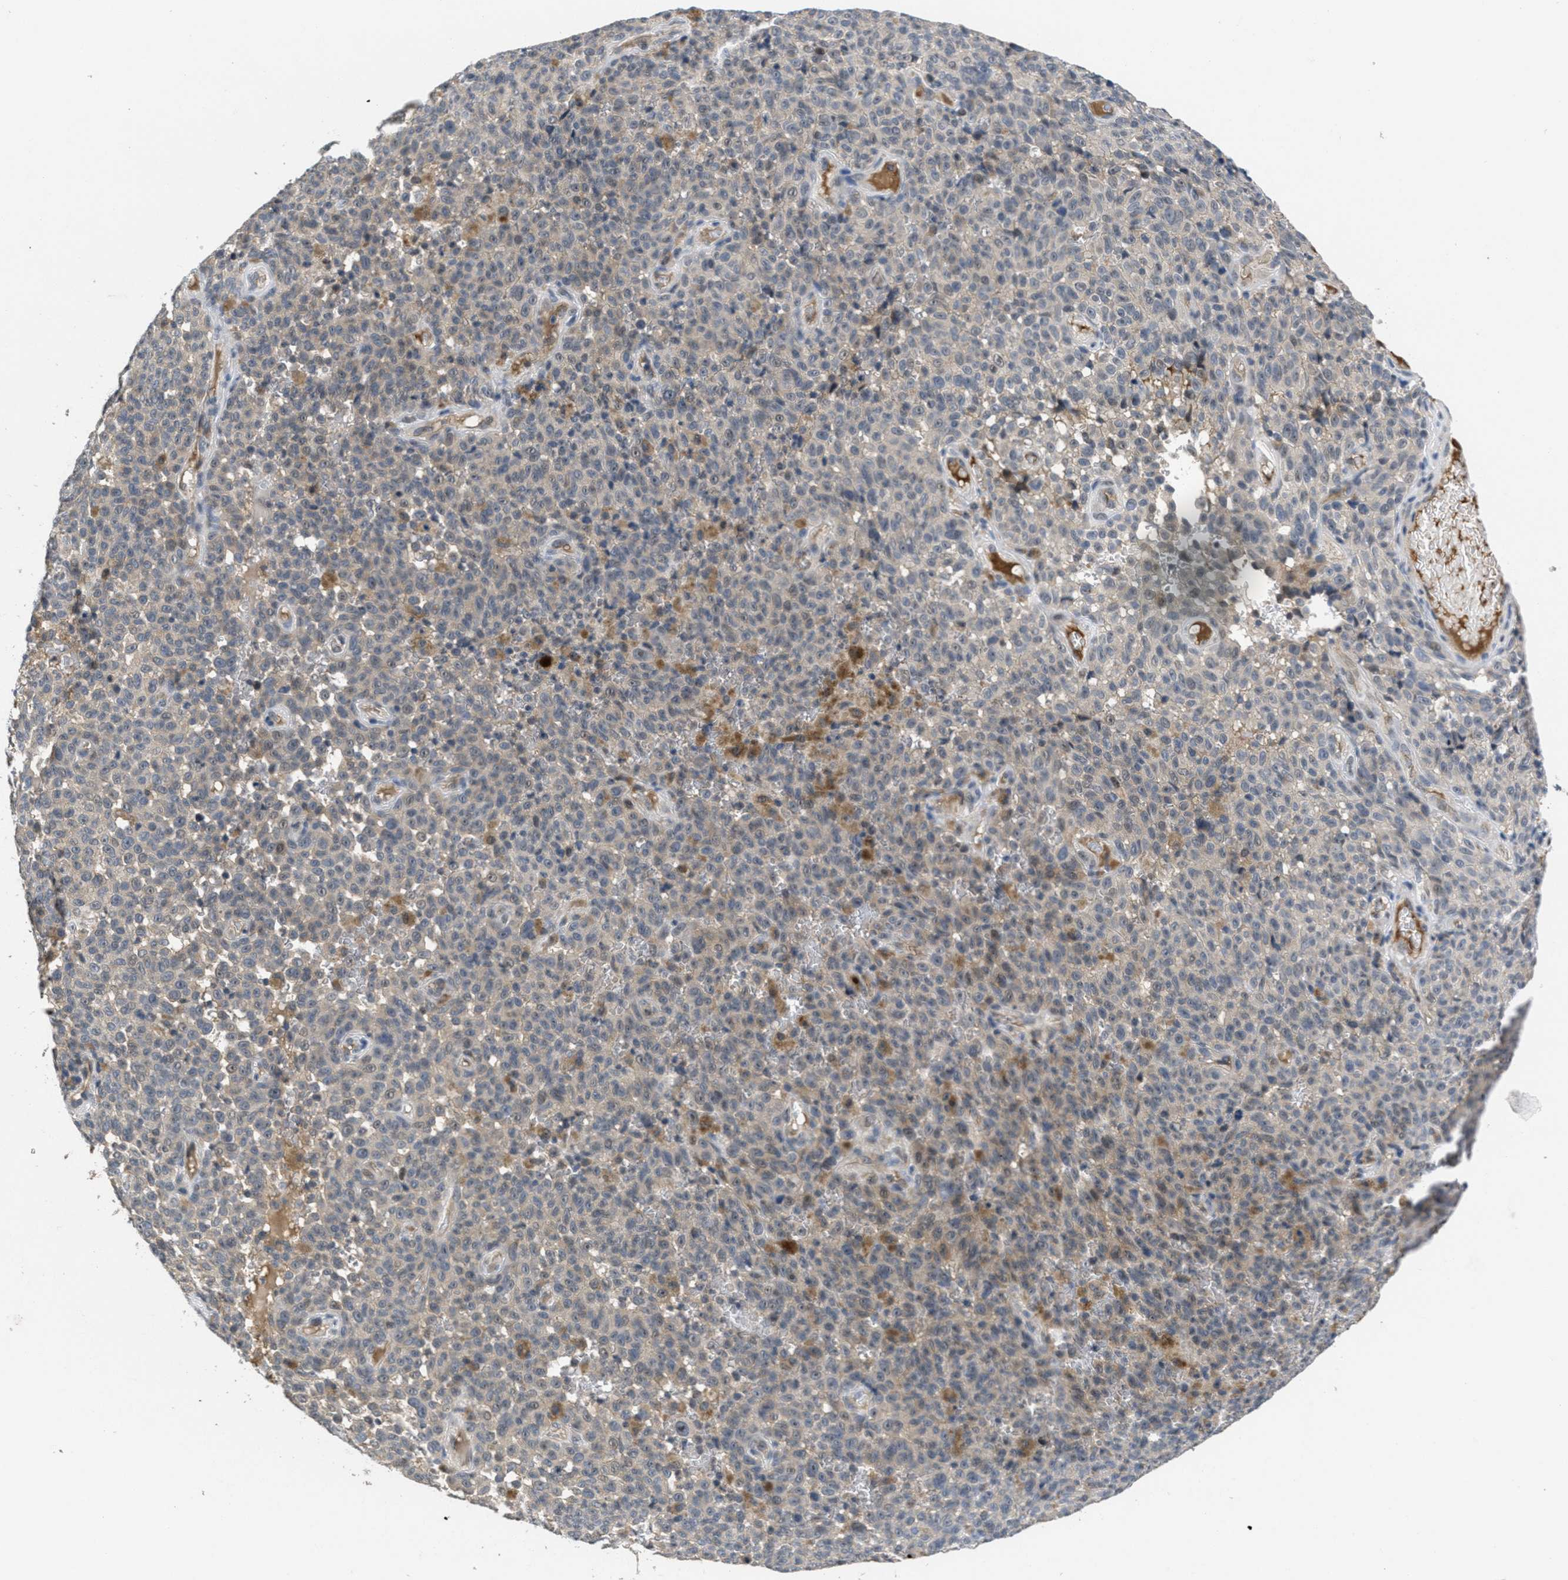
{"staining": {"intensity": "weak", "quantity": "<25%", "location": "cytoplasmic/membranous"}, "tissue": "melanoma", "cell_type": "Tumor cells", "image_type": "cancer", "snomed": [{"axis": "morphology", "description": "Malignant melanoma, NOS"}, {"axis": "topography", "description": "Skin"}], "caption": "This is an IHC photomicrograph of malignant melanoma. There is no expression in tumor cells.", "gene": "ANGPT1", "patient": {"sex": "female", "age": 82}}